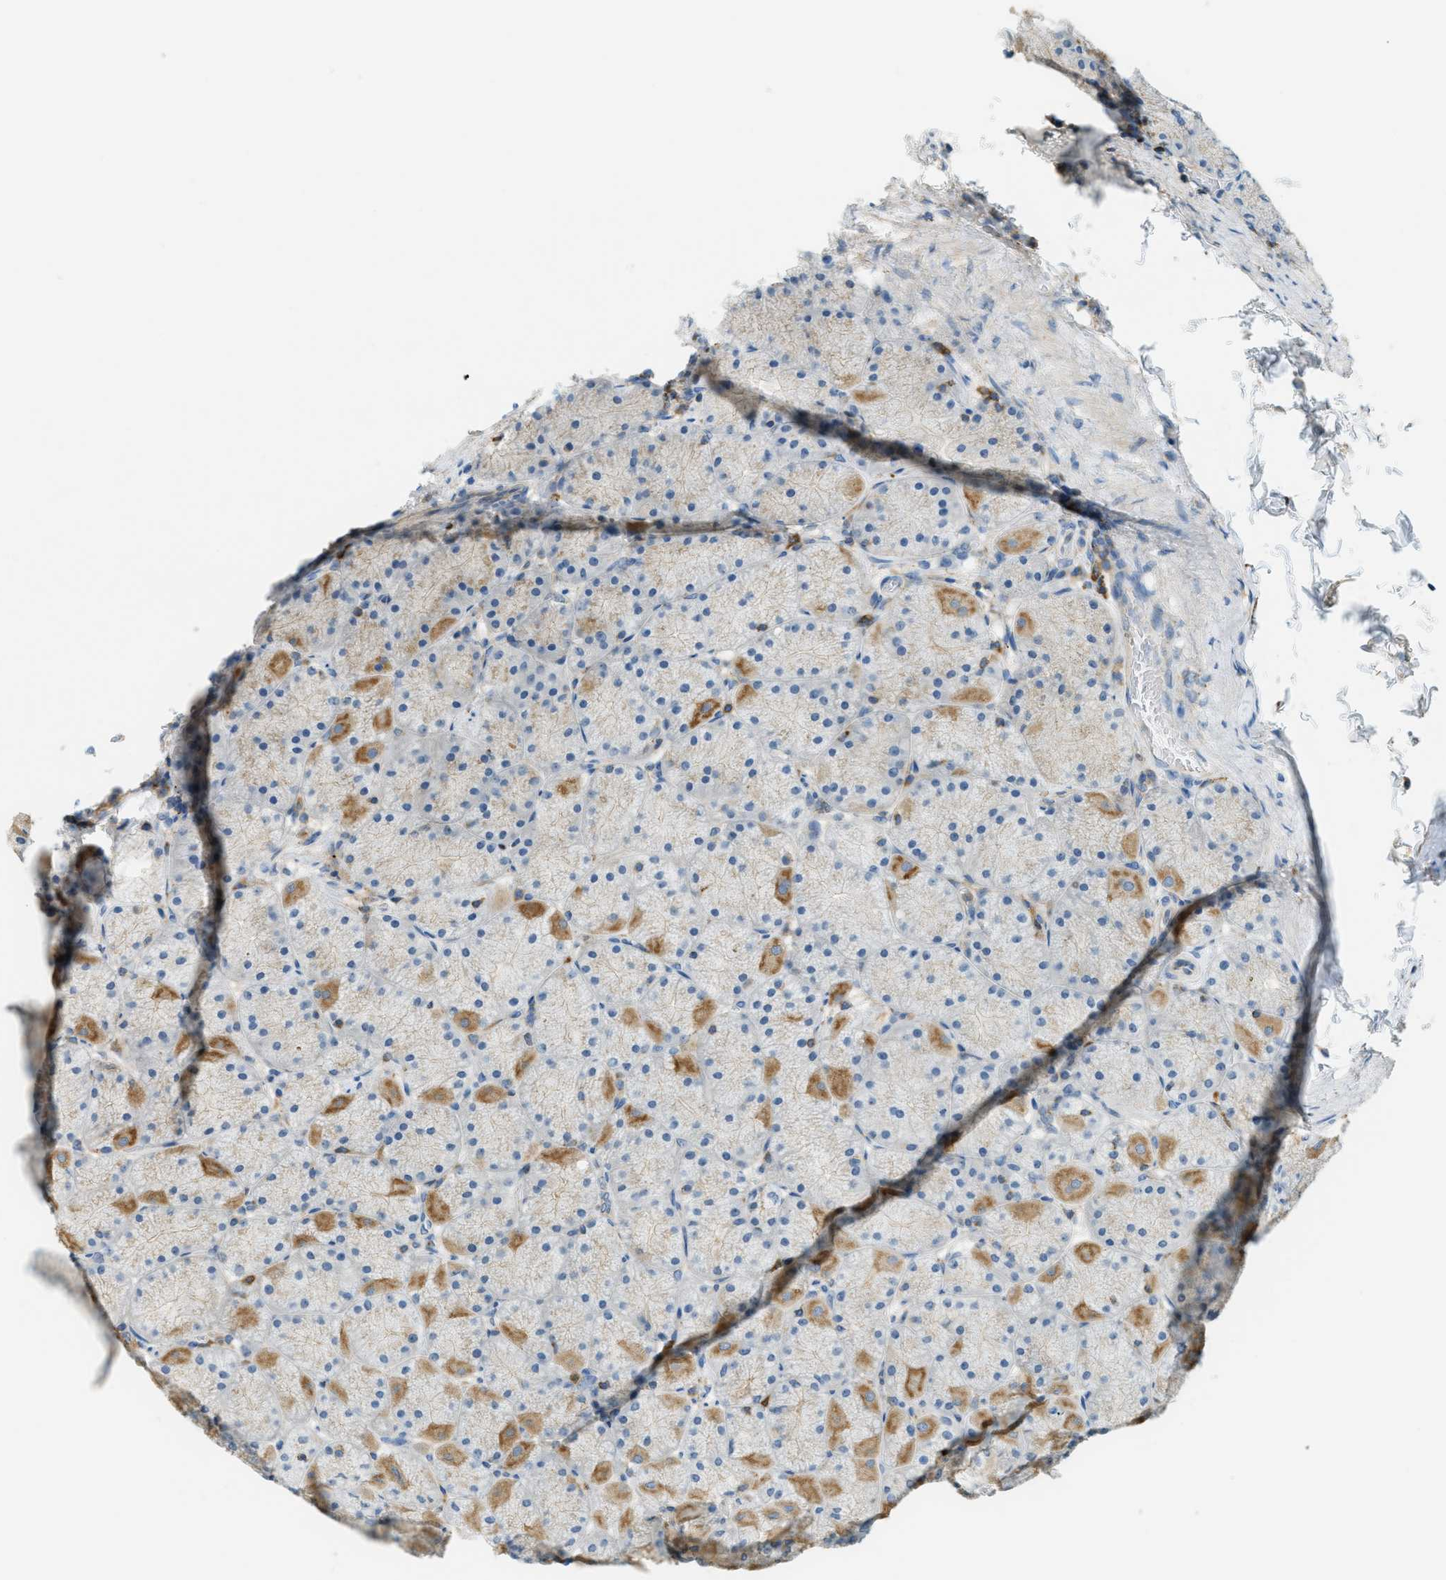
{"staining": {"intensity": "moderate", "quantity": "<25%", "location": "cytoplasmic/membranous"}, "tissue": "stomach", "cell_type": "Glandular cells", "image_type": "normal", "snomed": [{"axis": "morphology", "description": "Normal tissue, NOS"}, {"axis": "topography", "description": "Stomach, upper"}], "caption": "Protein expression by immunohistochemistry (IHC) exhibits moderate cytoplasmic/membranous positivity in approximately <25% of glandular cells in unremarkable stomach. (IHC, brightfield microscopy, high magnification).", "gene": "PLBD2", "patient": {"sex": "female", "age": 56}}